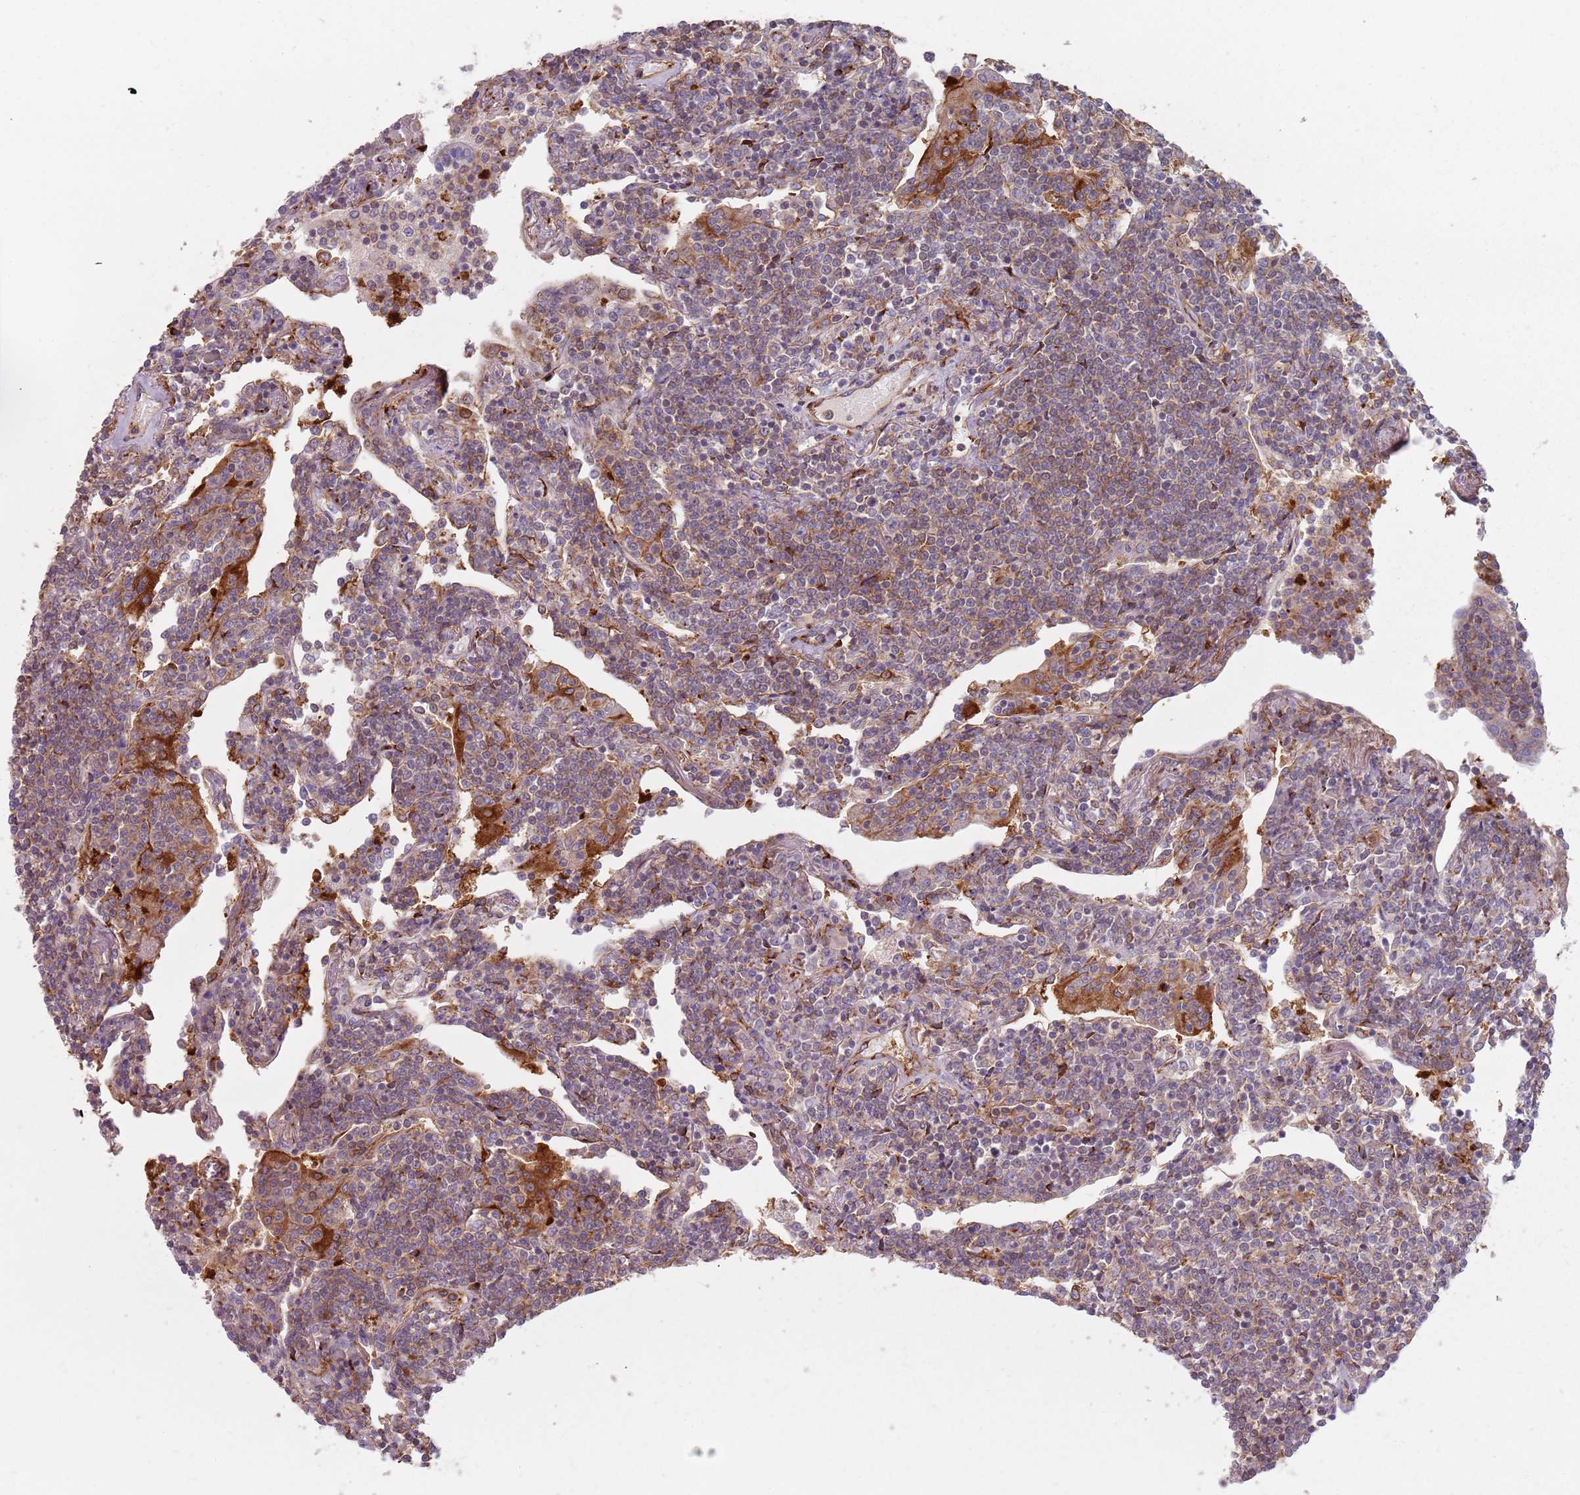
{"staining": {"intensity": "moderate", "quantity": "25%-75%", "location": "cytoplasmic/membranous"}, "tissue": "lymphoma", "cell_type": "Tumor cells", "image_type": "cancer", "snomed": [{"axis": "morphology", "description": "Malignant lymphoma, non-Hodgkin's type, Low grade"}, {"axis": "topography", "description": "Lung"}], "caption": "About 25%-75% of tumor cells in human low-grade malignant lymphoma, non-Hodgkin's type reveal moderate cytoplasmic/membranous protein staining as visualized by brown immunohistochemical staining.", "gene": "TPD52L2", "patient": {"sex": "female", "age": 71}}